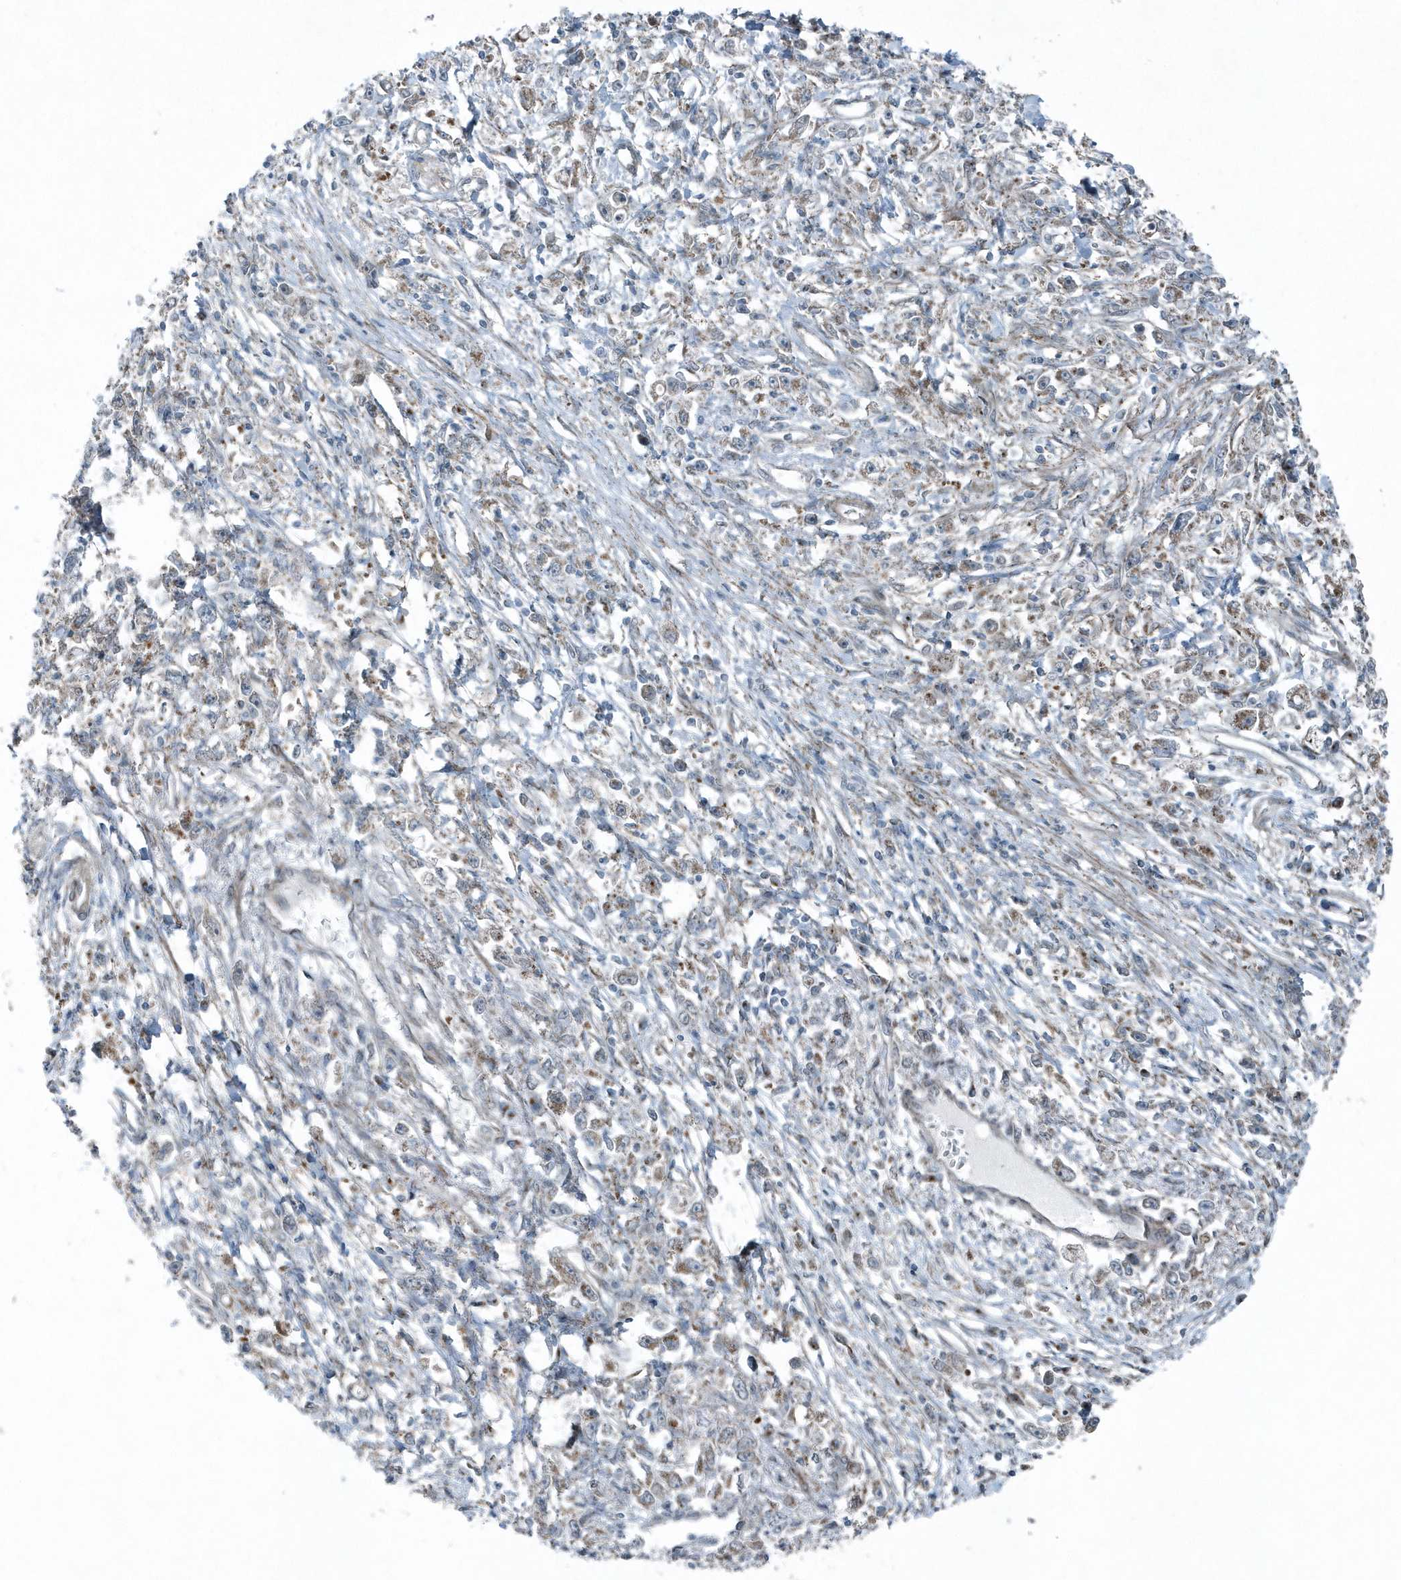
{"staining": {"intensity": "moderate", "quantity": "<25%", "location": "cytoplasmic/membranous"}, "tissue": "stomach cancer", "cell_type": "Tumor cells", "image_type": "cancer", "snomed": [{"axis": "morphology", "description": "Adenocarcinoma, NOS"}, {"axis": "topography", "description": "Stomach"}], "caption": "Adenocarcinoma (stomach) stained with DAB IHC exhibits low levels of moderate cytoplasmic/membranous staining in approximately <25% of tumor cells.", "gene": "GCC2", "patient": {"sex": "female", "age": 59}}